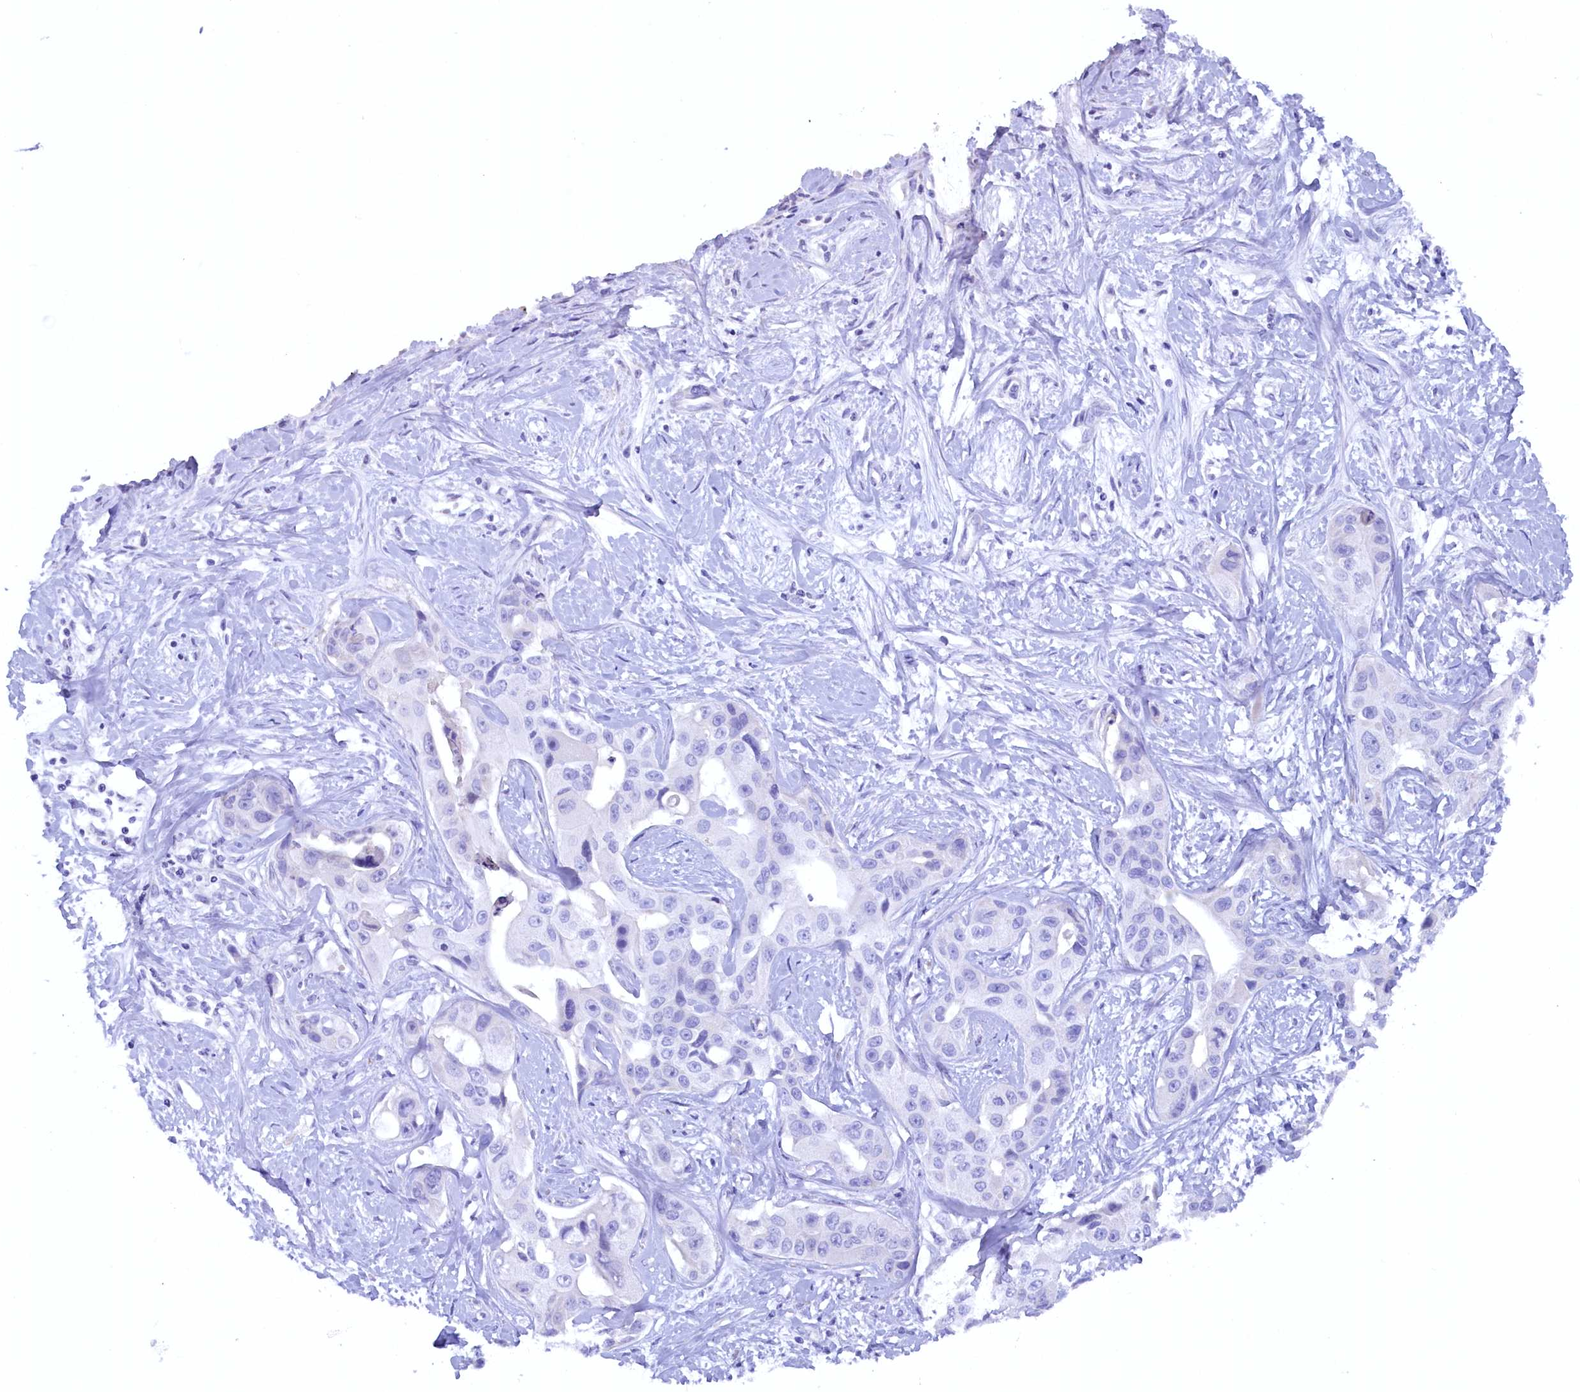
{"staining": {"intensity": "negative", "quantity": "none", "location": "none"}, "tissue": "liver cancer", "cell_type": "Tumor cells", "image_type": "cancer", "snomed": [{"axis": "morphology", "description": "Cholangiocarcinoma"}, {"axis": "topography", "description": "Liver"}], "caption": "Micrograph shows no protein staining in tumor cells of liver cancer (cholangiocarcinoma) tissue.", "gene": "ZSWIM4", "patient": {"sex": "male", "age": 59}}